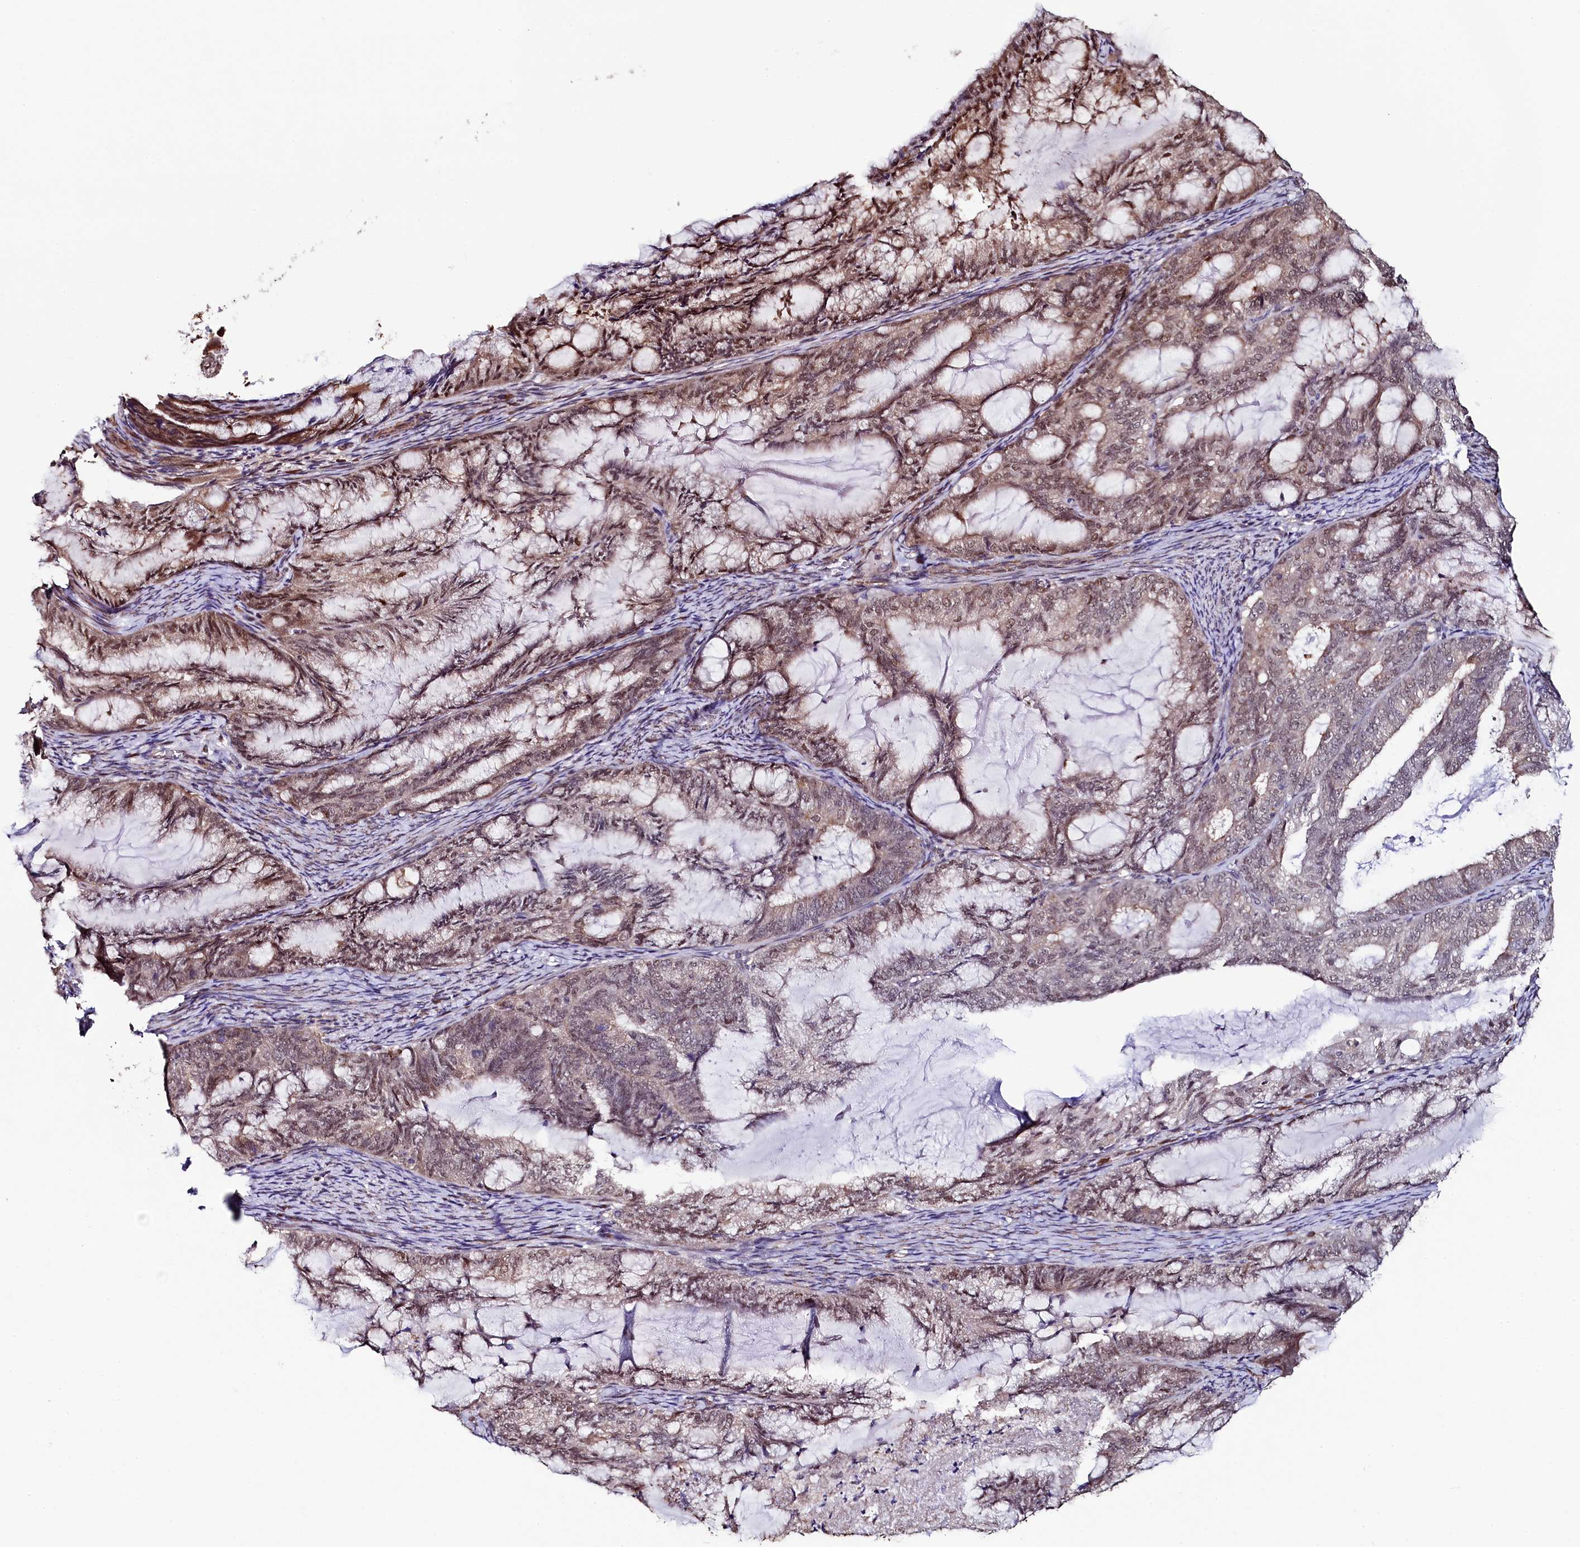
{"staining": {"intensity": "moderate", "quantity": "25%-75%", "location": "nuclear"}, "tissue": "endometrial cancer", "cell_type": "Tumor cells", "image_type": "cancer", "snomed": [{"axis": "morphology", "description": "Adenocarcinoma, NOS"}, {"axis": "topography", "description": "Endometrium"}], "caption": "Endometrial adenocarcinoma stained with a protein marker exhibits moderate staining in tumor cells.", "gene": "LEO1", "patient": {"sex": "female", "age": 86}}